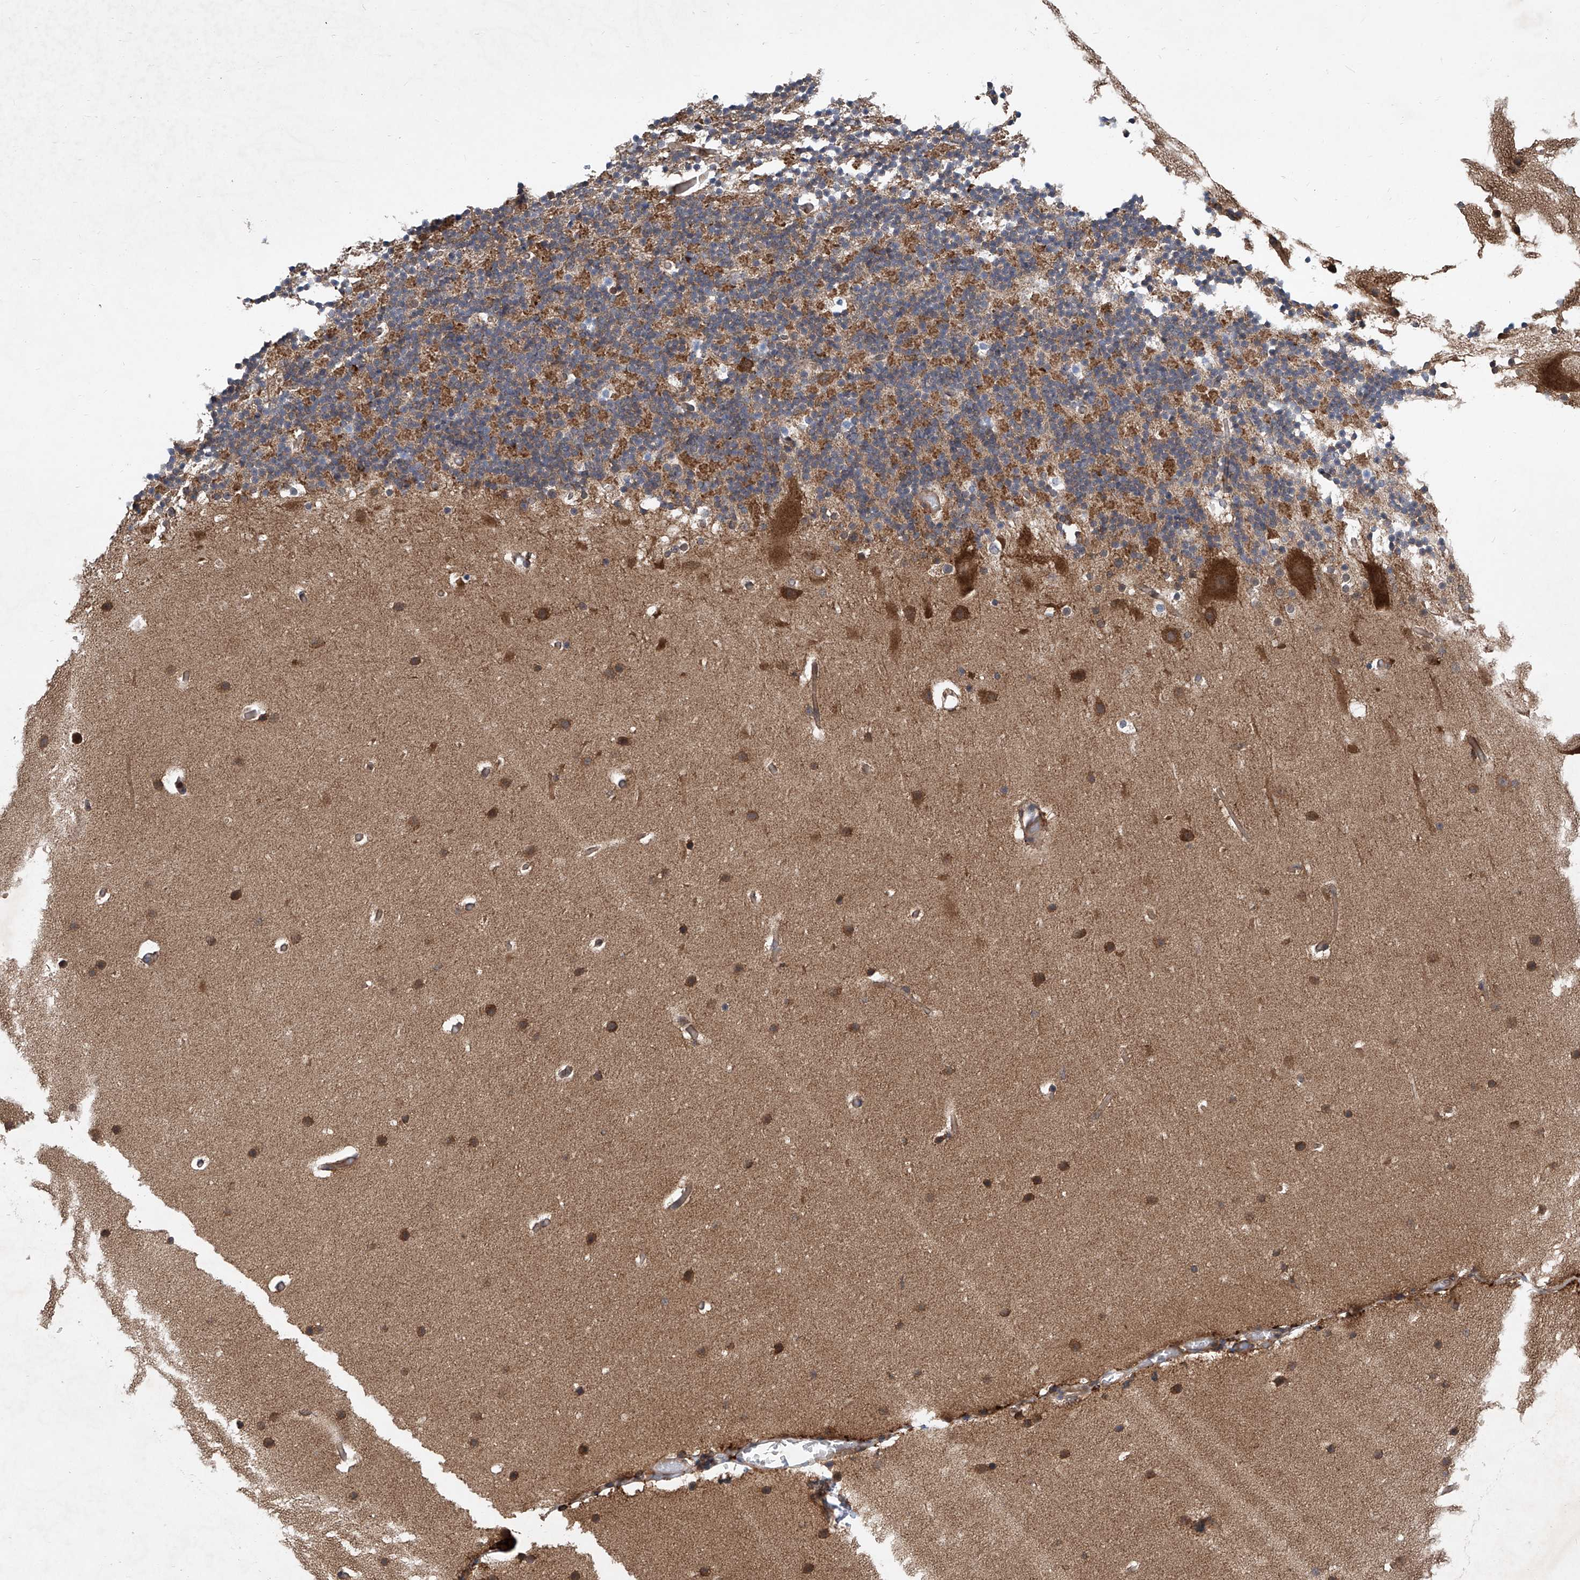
{"staining": {"intensity": "moderate", "quantity": "25%-75%", "location": "cytoplasmic/membranous"}, "tissue": "cerebellum", "cell_type": "Cells in granular layer", "image_type": "normal", "snomed": [{"axis": "morphology", "description": "Normal tissue, NOS"}, {"axis": "topography", "description": "Cerebellum"}], "caption": "An immunohistochemistry micrograph of benign tissue is shown. Protein staining in brown highlights moderate cytoplasmic/membranous positivity in cerebellum within cells in granular layer. (DAB (3,3'-diaminobenzidine) = brown stain, brightfield microscopy at high magnification).", "gene": "SMAP1", "patient": {"sex": "male", "age": 57}}